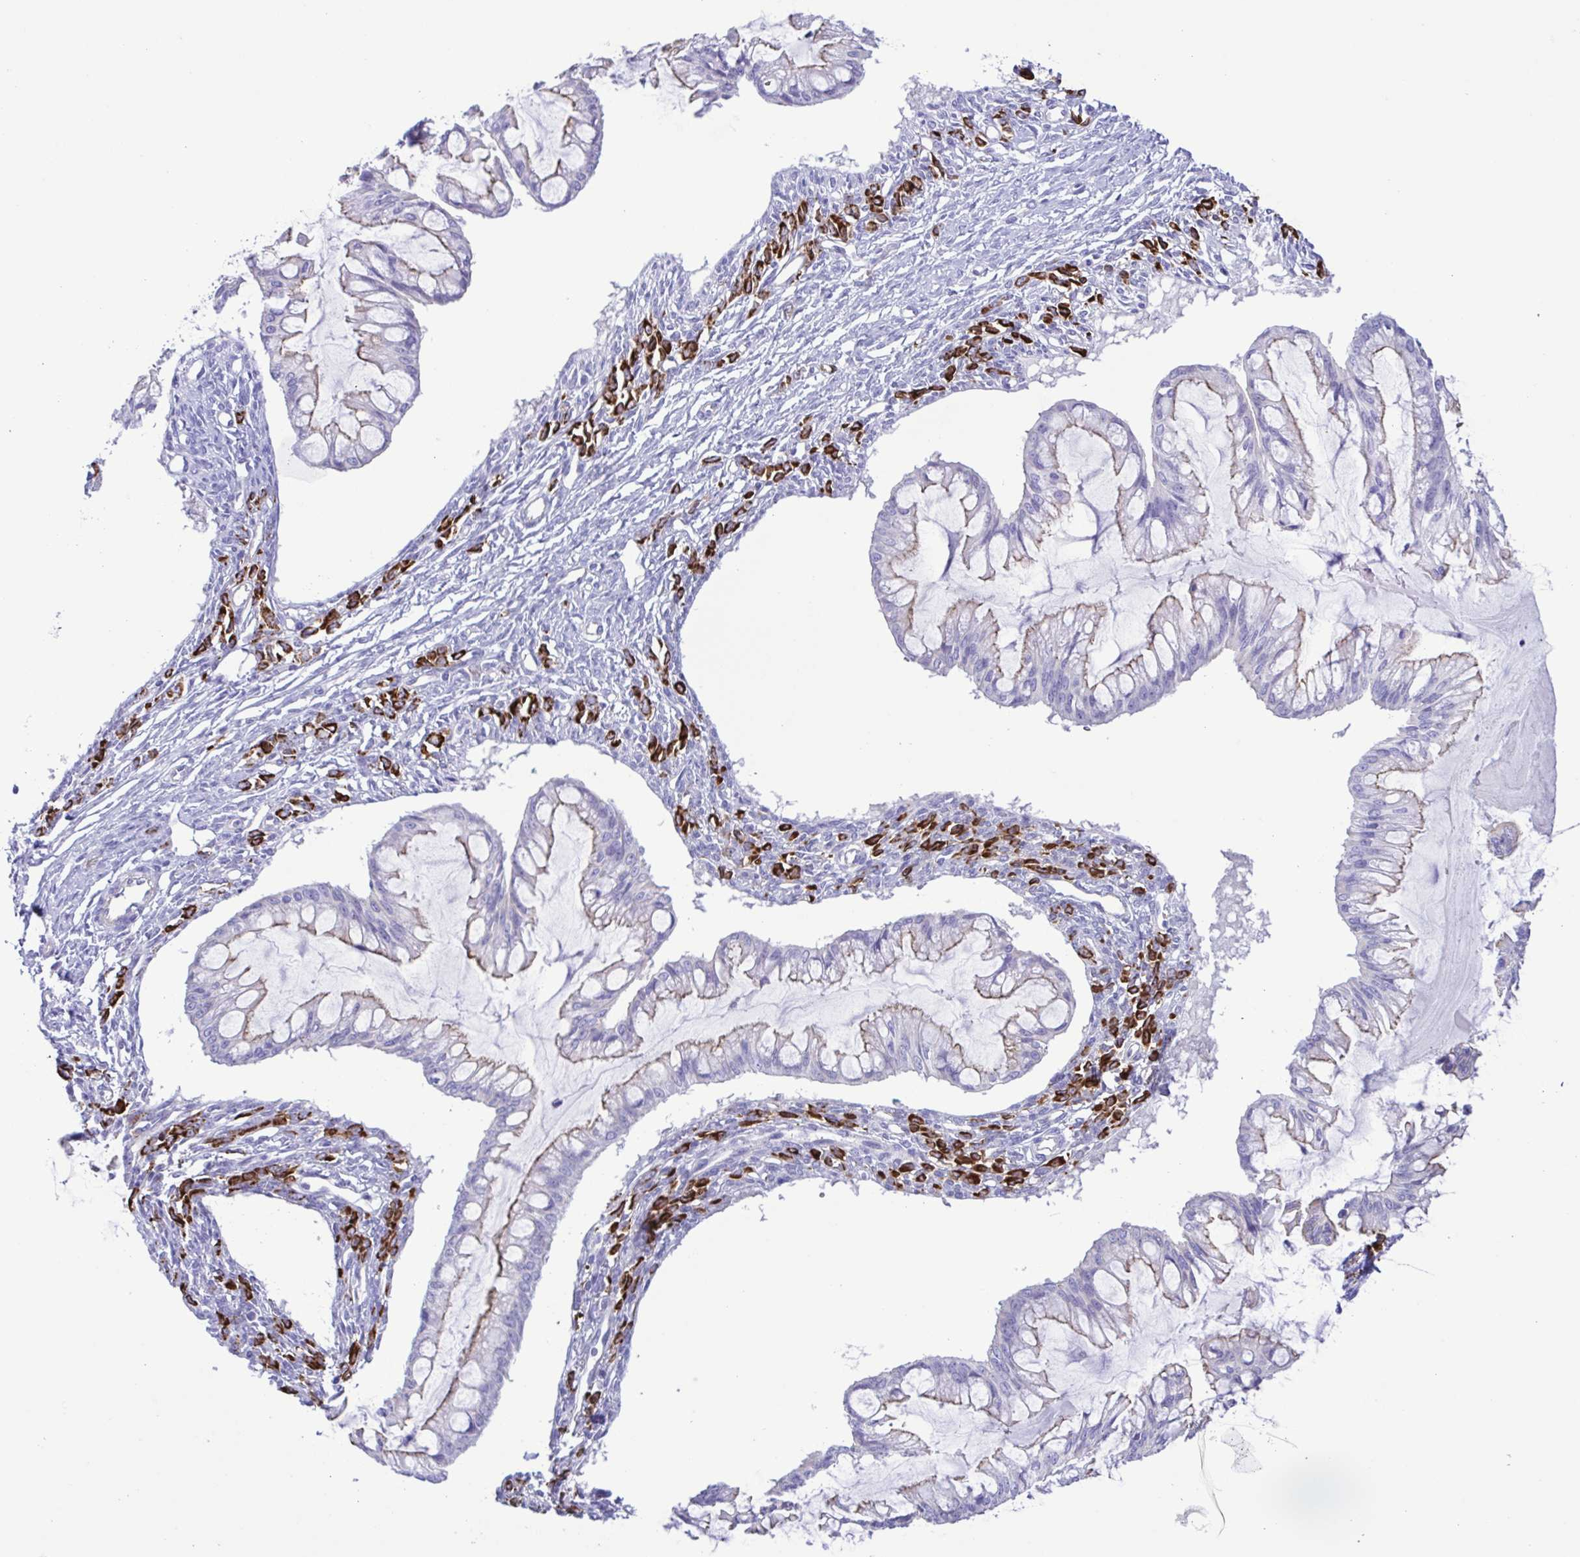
{"staining": {"intensity": "weak", "quantity": "<25%", "location": "cytoplasmic/membranous"}, "tissue": "ovarian cancer", "cell_type": "Tumor cells", "image_type": "cancer", "snomed": [{"axis": "morphology", "description": "Cystadenocarcinoma, mucinous, NOS"}, {"axis": "topography", "description": "Ovary"}], "caption": "This is an immunohistochemistry (IHC) histopathology image of ovarian cancer (mucinous cystadenocarcinoma). There is no positivity in tumor cells.", "gene": "CYP11A1", "patient": {"sex": "female", "age": 73}}